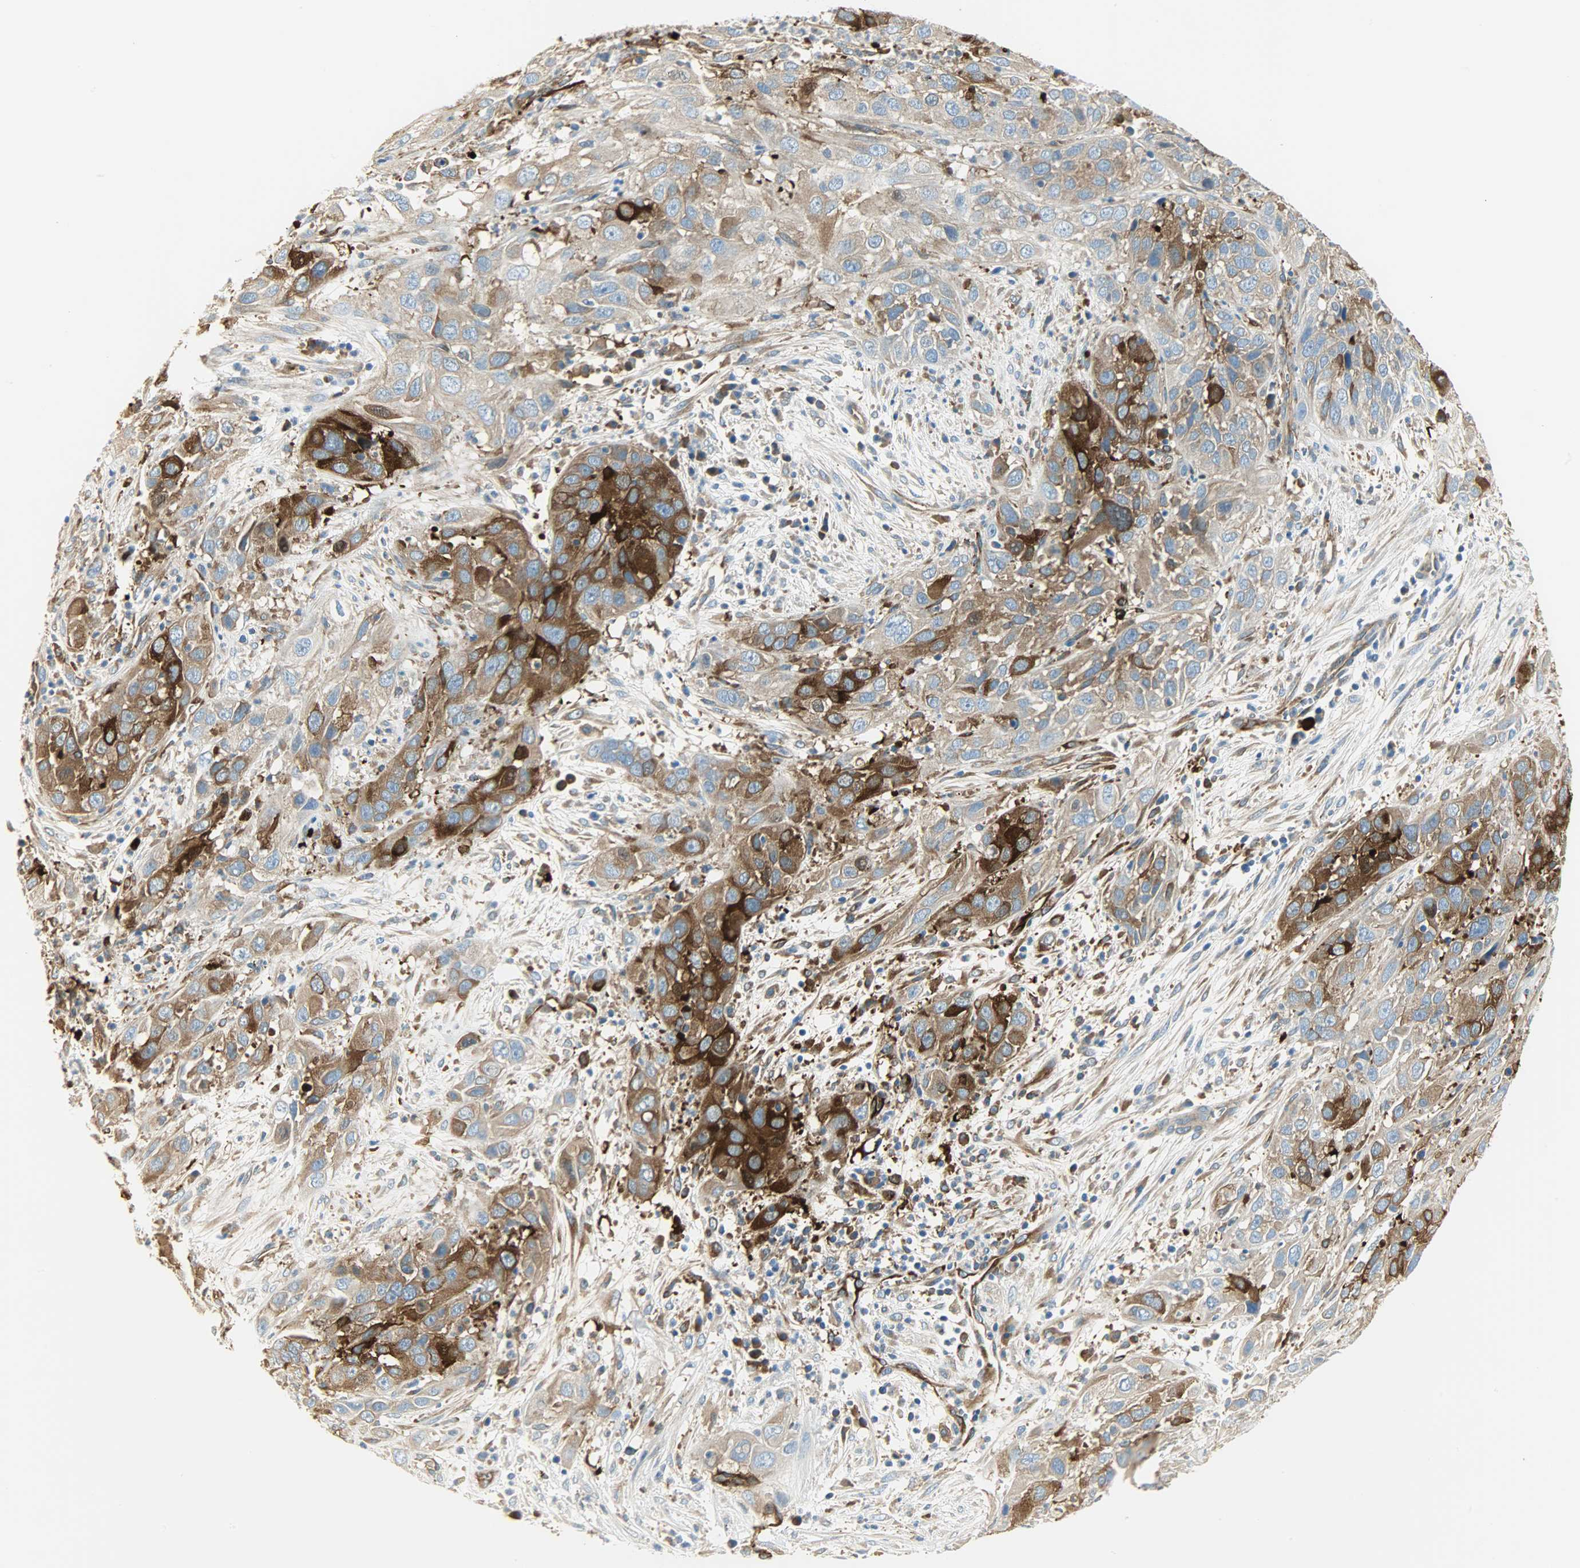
{"staining": {"intensity": "strong", "quantity": ">75%", "location": "cytoplasmic/membranous"}, "tissue": "cervical cancer", "cell_type": "Tumor cells", "image_type": "cancer", "snomed": [{"axis": "morphology", "description": "Squamous cell carcinoma, NOS"}, {"axis": "topography", "description": "Cervix"}], "caption": "Immunohistochemical staining of human cervical squamous cell carcinoma exhibits high levels of strong cytoplasmic/membranous protein staining in about >75% of tumor cells.", "gene": "WARS1", "patient": {"sex": "female", "age": 32}}